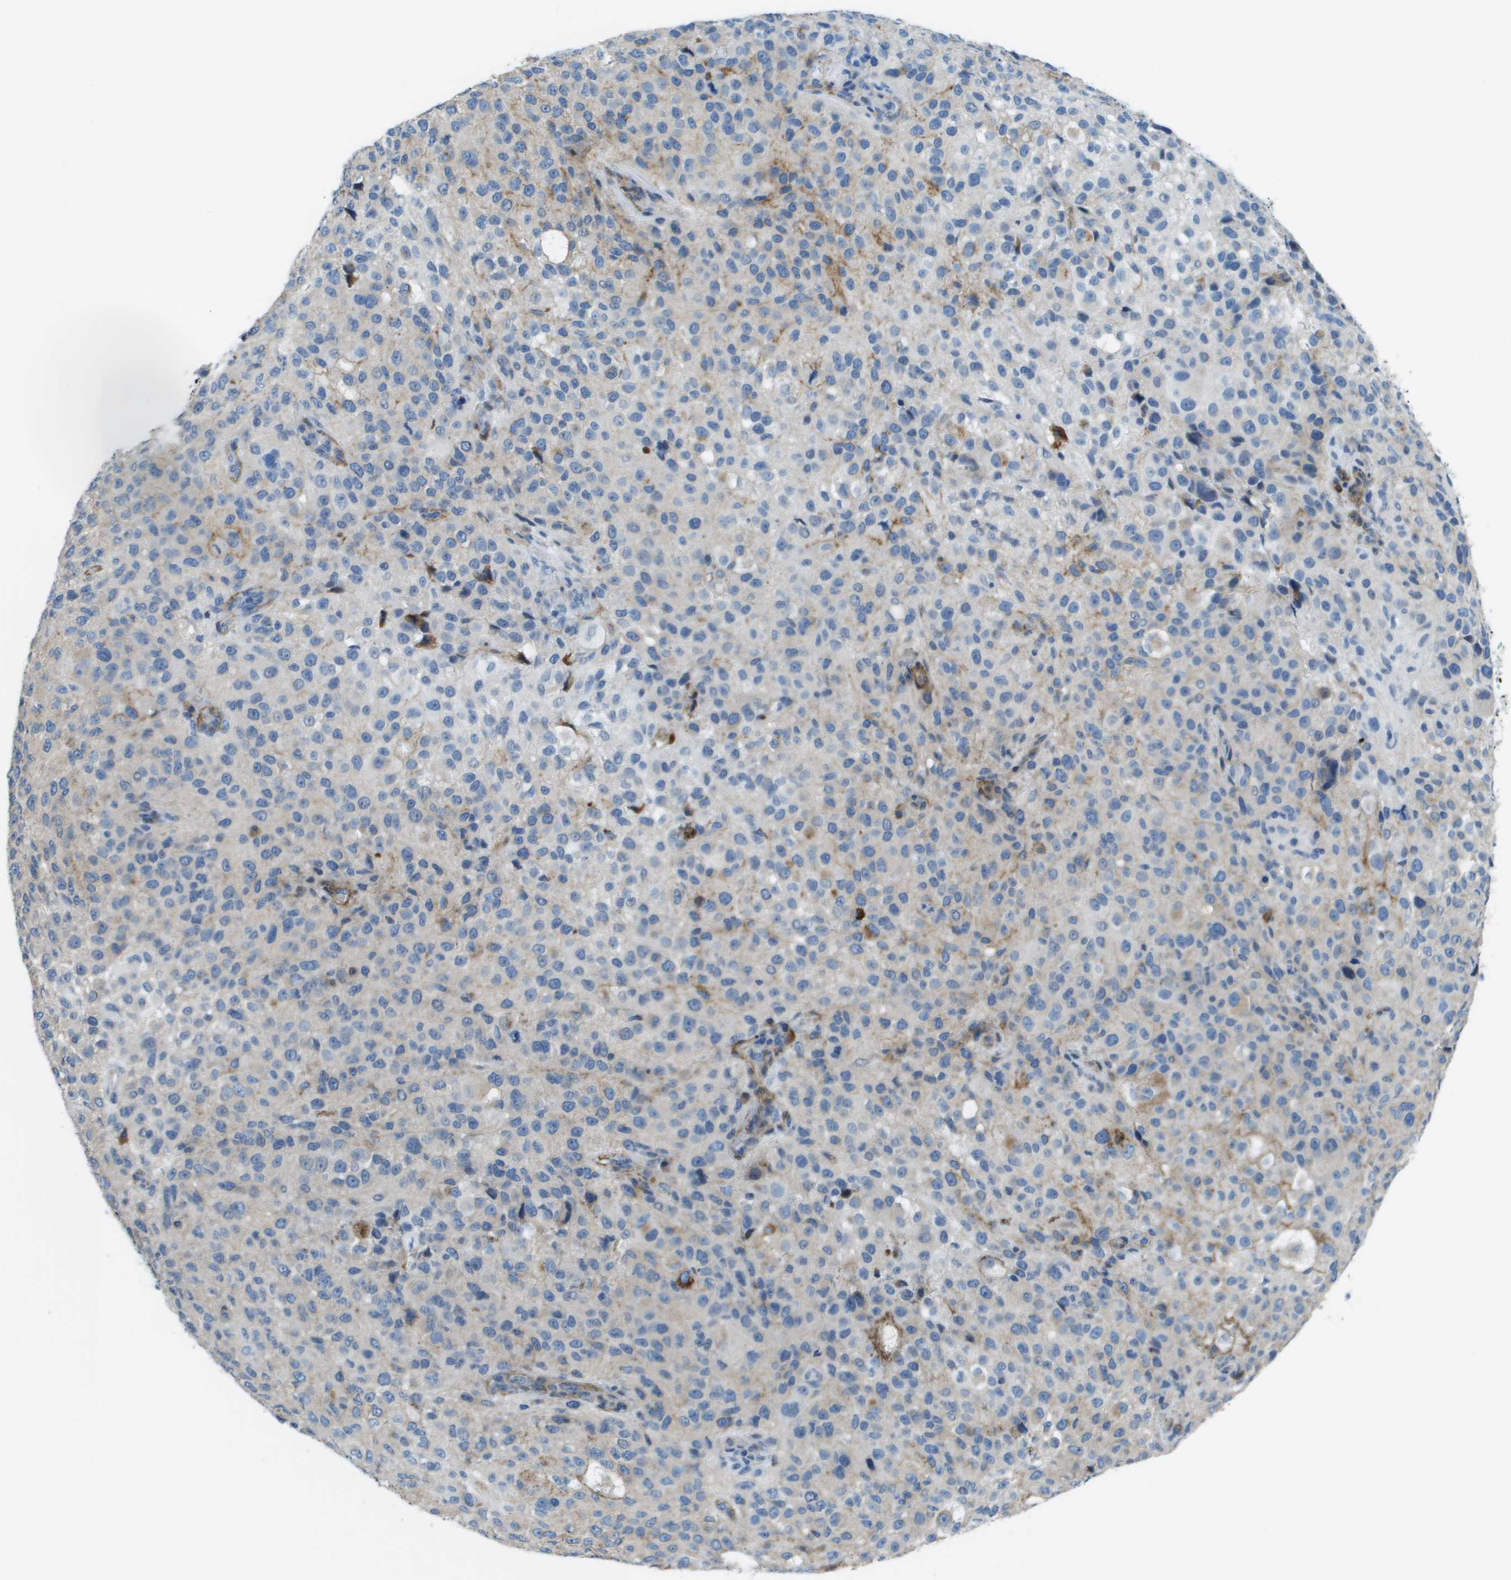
{"staining": {"intensity": "weak", "quantity": "<25%", "location": "cytoplasmic/membranous"}, "tissue": "melanoma", "cell_type": "Tumor cells", "image_type": "cancer", "snomed": [{"axis": "morphology", "description": "Necrosis, NOS"}, {"axis": "morphology", "description": "Malignant melanoma, NOS"}, {"axis": "topography", "description": "Skin"}], "caption": "The micrograph exhibits no staining of tumor cells in malignant melanoma.", "gene": "SDC1", "patient": {"sex": "female", "age": 87}}